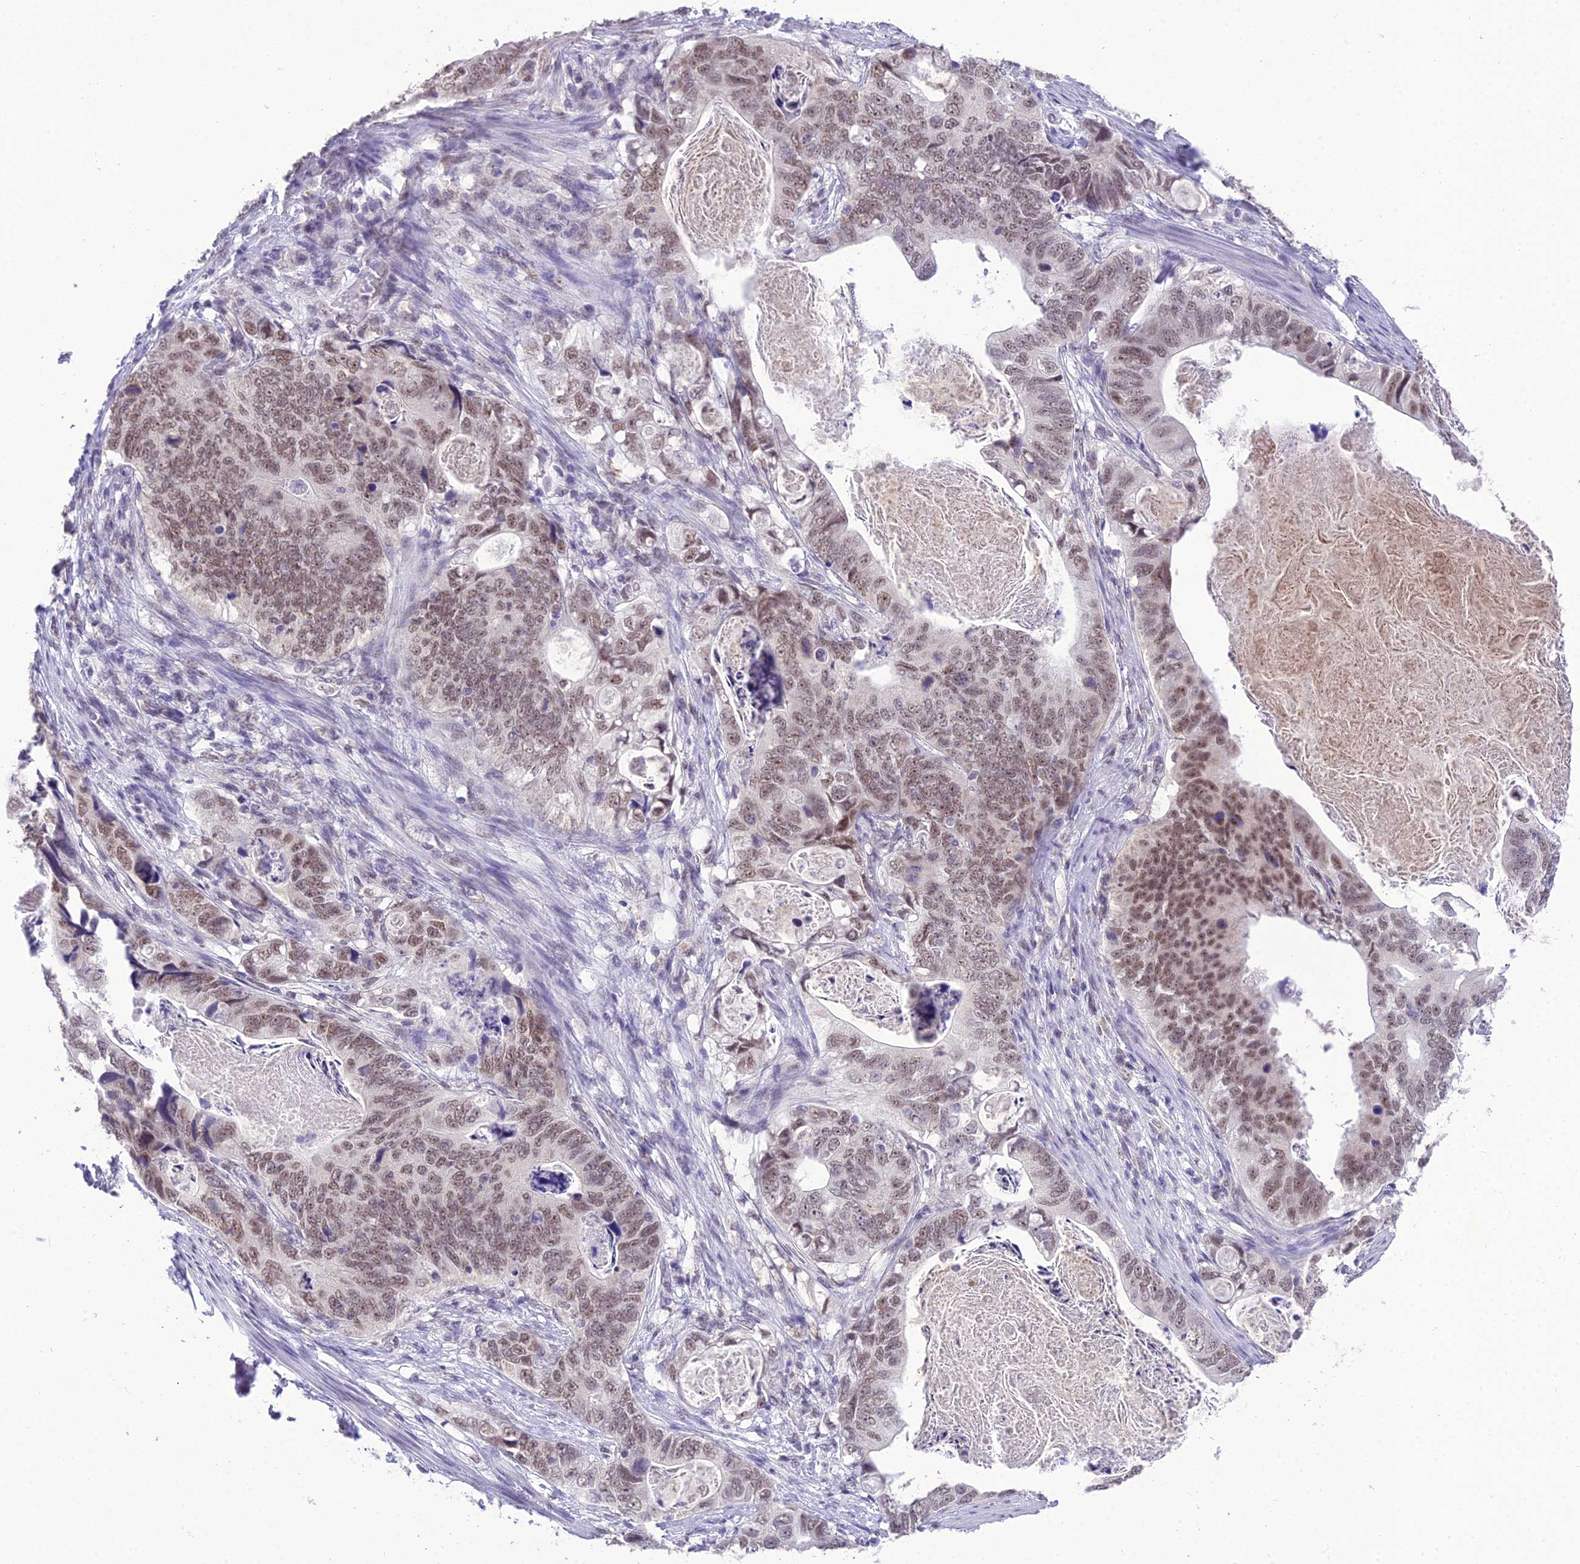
{"staining": {"intensity": "moderate", "quantity": ">75%", "location": "nuclear"}, "tissue": "stomach cancer", "cell_type": "Tumor cells", "image_type": "cancer", "snomed": [{"axis": "morphology", "description": "Normal tissue, NOS"}, {"axis": "morphology", "description": "Adenocarcinoma, NOS"}, {"axis": "topography", "description": "Stomach"}], "caption": "A brown stain labels moderate nuclear staining of a protein in stomach cancer (adenocarcinoma) tumor cells. (Stains: DAB in brown, nuclei in blue, Microscopy: brightfield microscopy at high magnification).", "gene": "SH3RF3", "patient": {"sex": "female", "age": 89}}